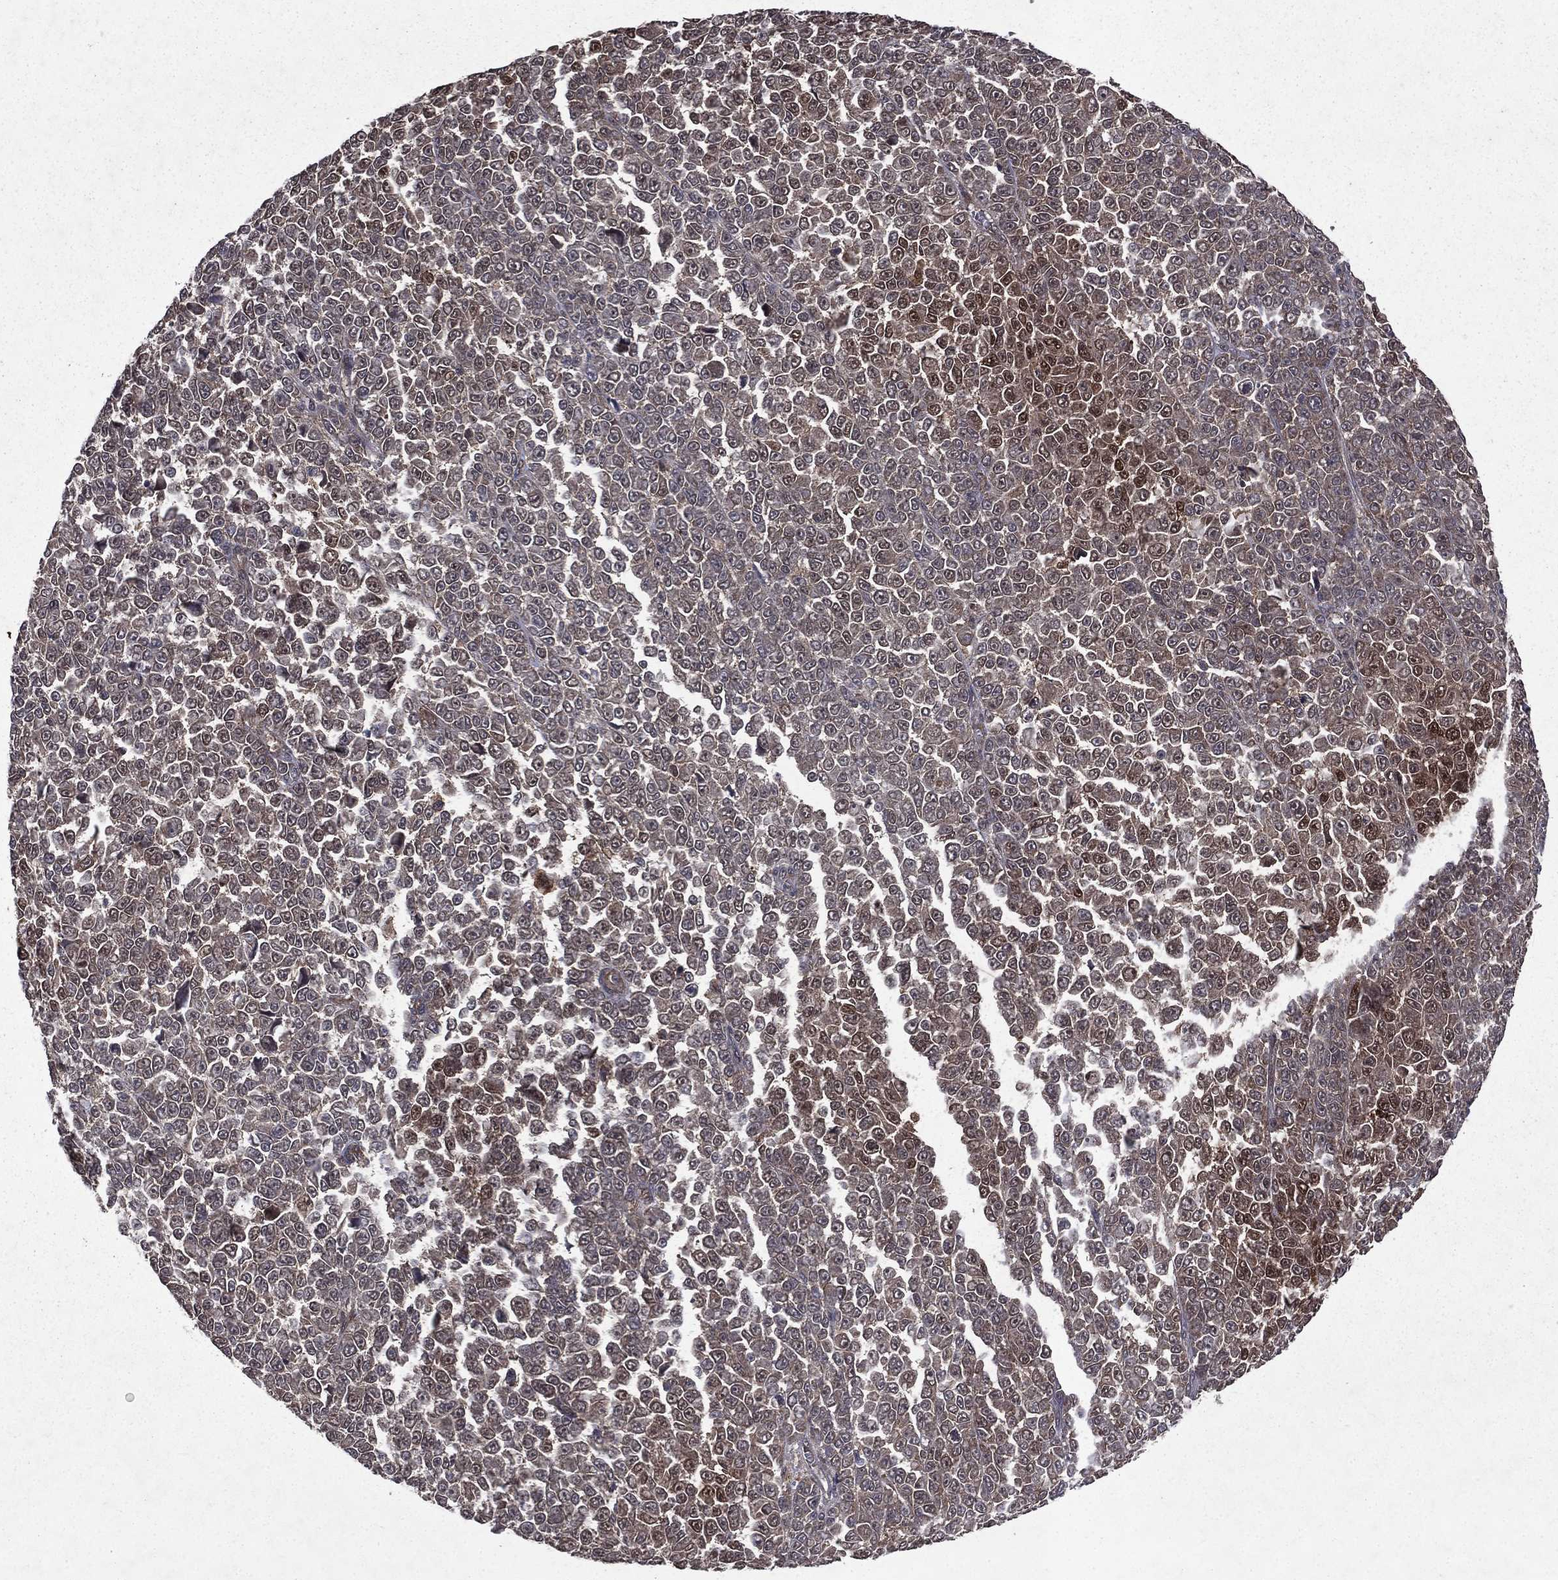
{"staining": {"intensity": "strong", "quantity": "<25%", "location": "cytoplasmic/membranous,nuclear"}, "tissue": "melanoma", "cell_type": "Tumor cells", "image_type": "cancer", "snomed": [{"axis": "morphology", "description": "Malignant melanoma, NOS"}, {"axis": "topography", "description": "Skin"}], "caption": "Approximately <25% of tumor cells in human malignant melanoma exhibit strong cytoplasmic/membranous and nuclear protein staining as visualized by brown immunohistochemical staining.", "gene": "FGD1", "patient": {"sex": "female", "age": 95}}